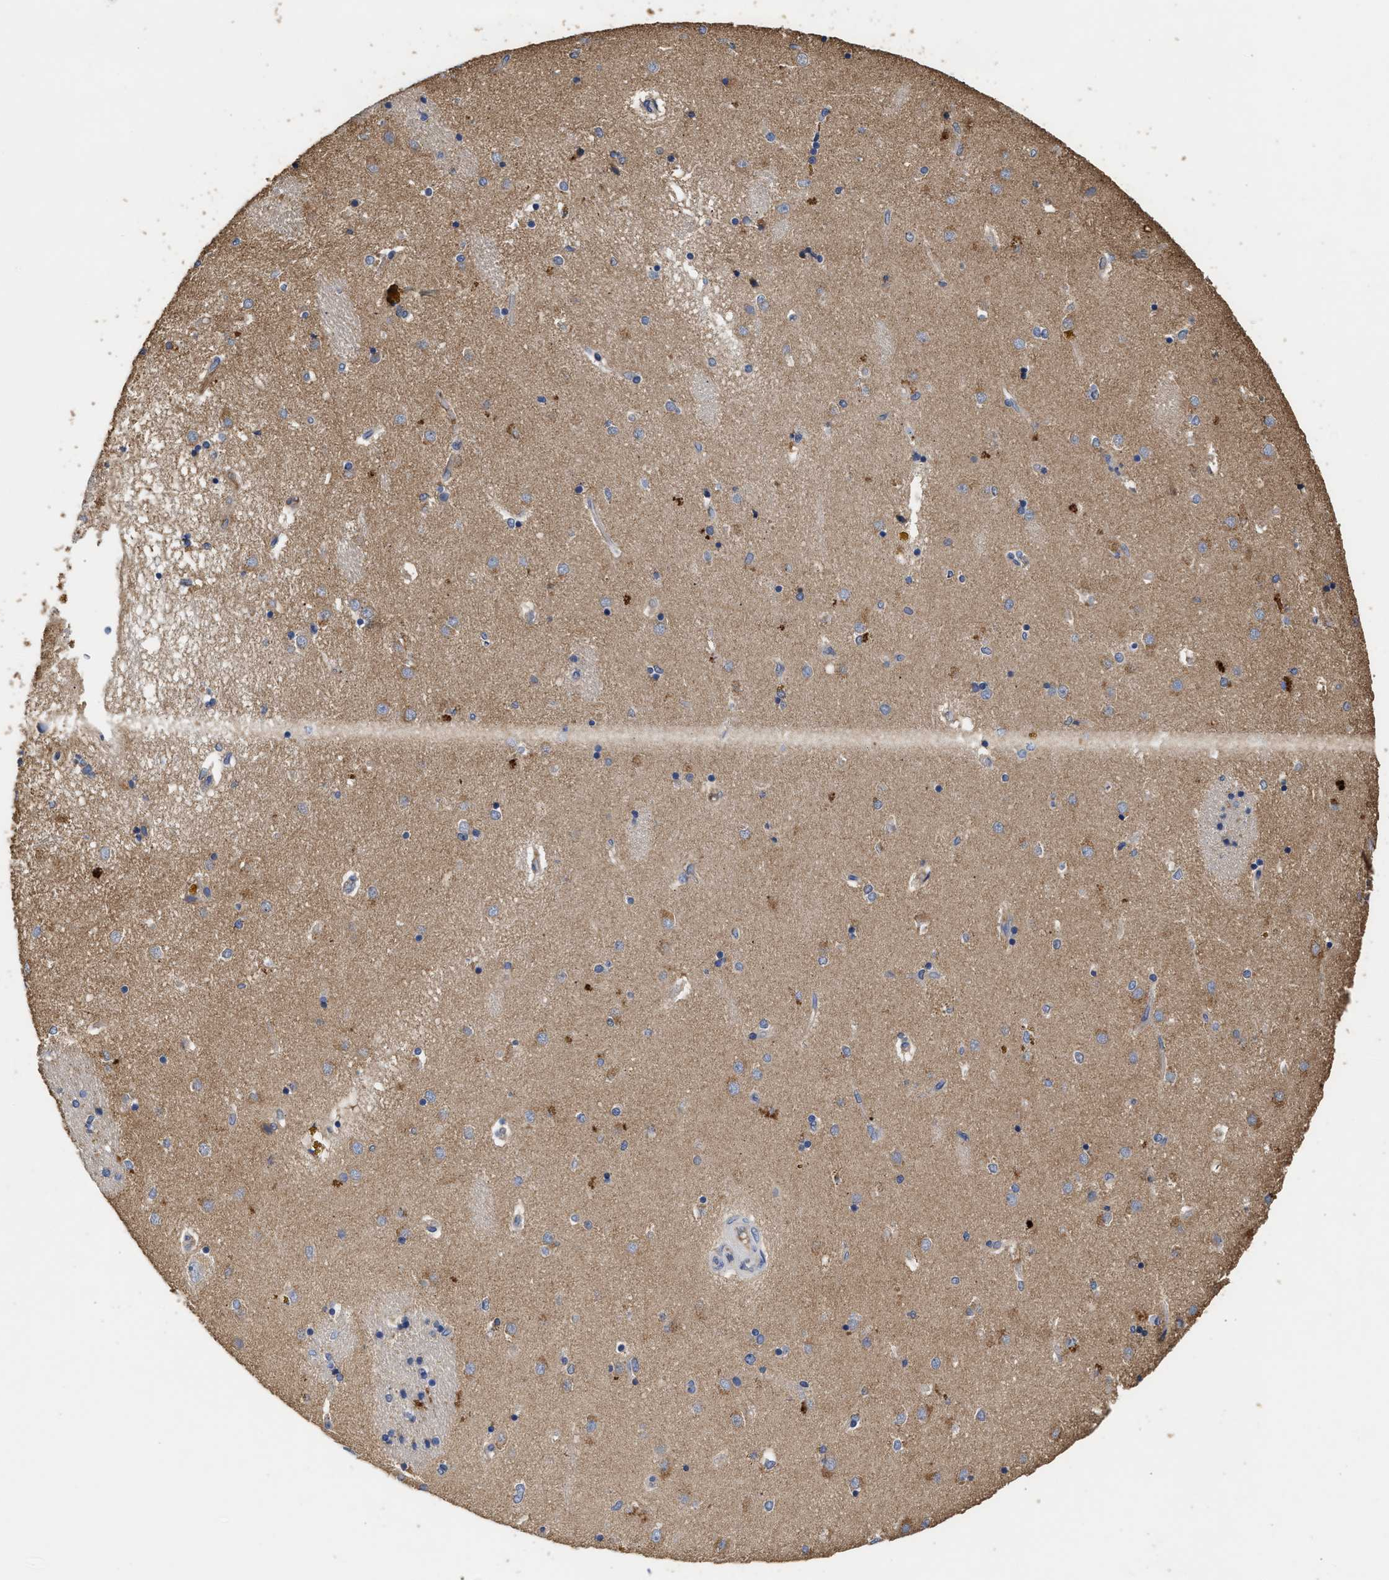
{"staining": {"intensity": "moderate", "quantity": "<25%", "location": "cytoplasmic/membranous"}, "tissue": "caudate", "cell_type": "Glial cells", "image_type": "normal", "snomed": [{"axis": "morphology", "description": "Normal tissue, NOS"}, {"axis": "topography", "description": "Lateral ventricle wall"}], "caption": "Protein staining by immunohistochemistry displays moderate cytoplasmic/membranous positivity in about <25% of glial cells in benign caudate.", "gene": "KLB", "patient": {"sex": "male", "age": 70}}